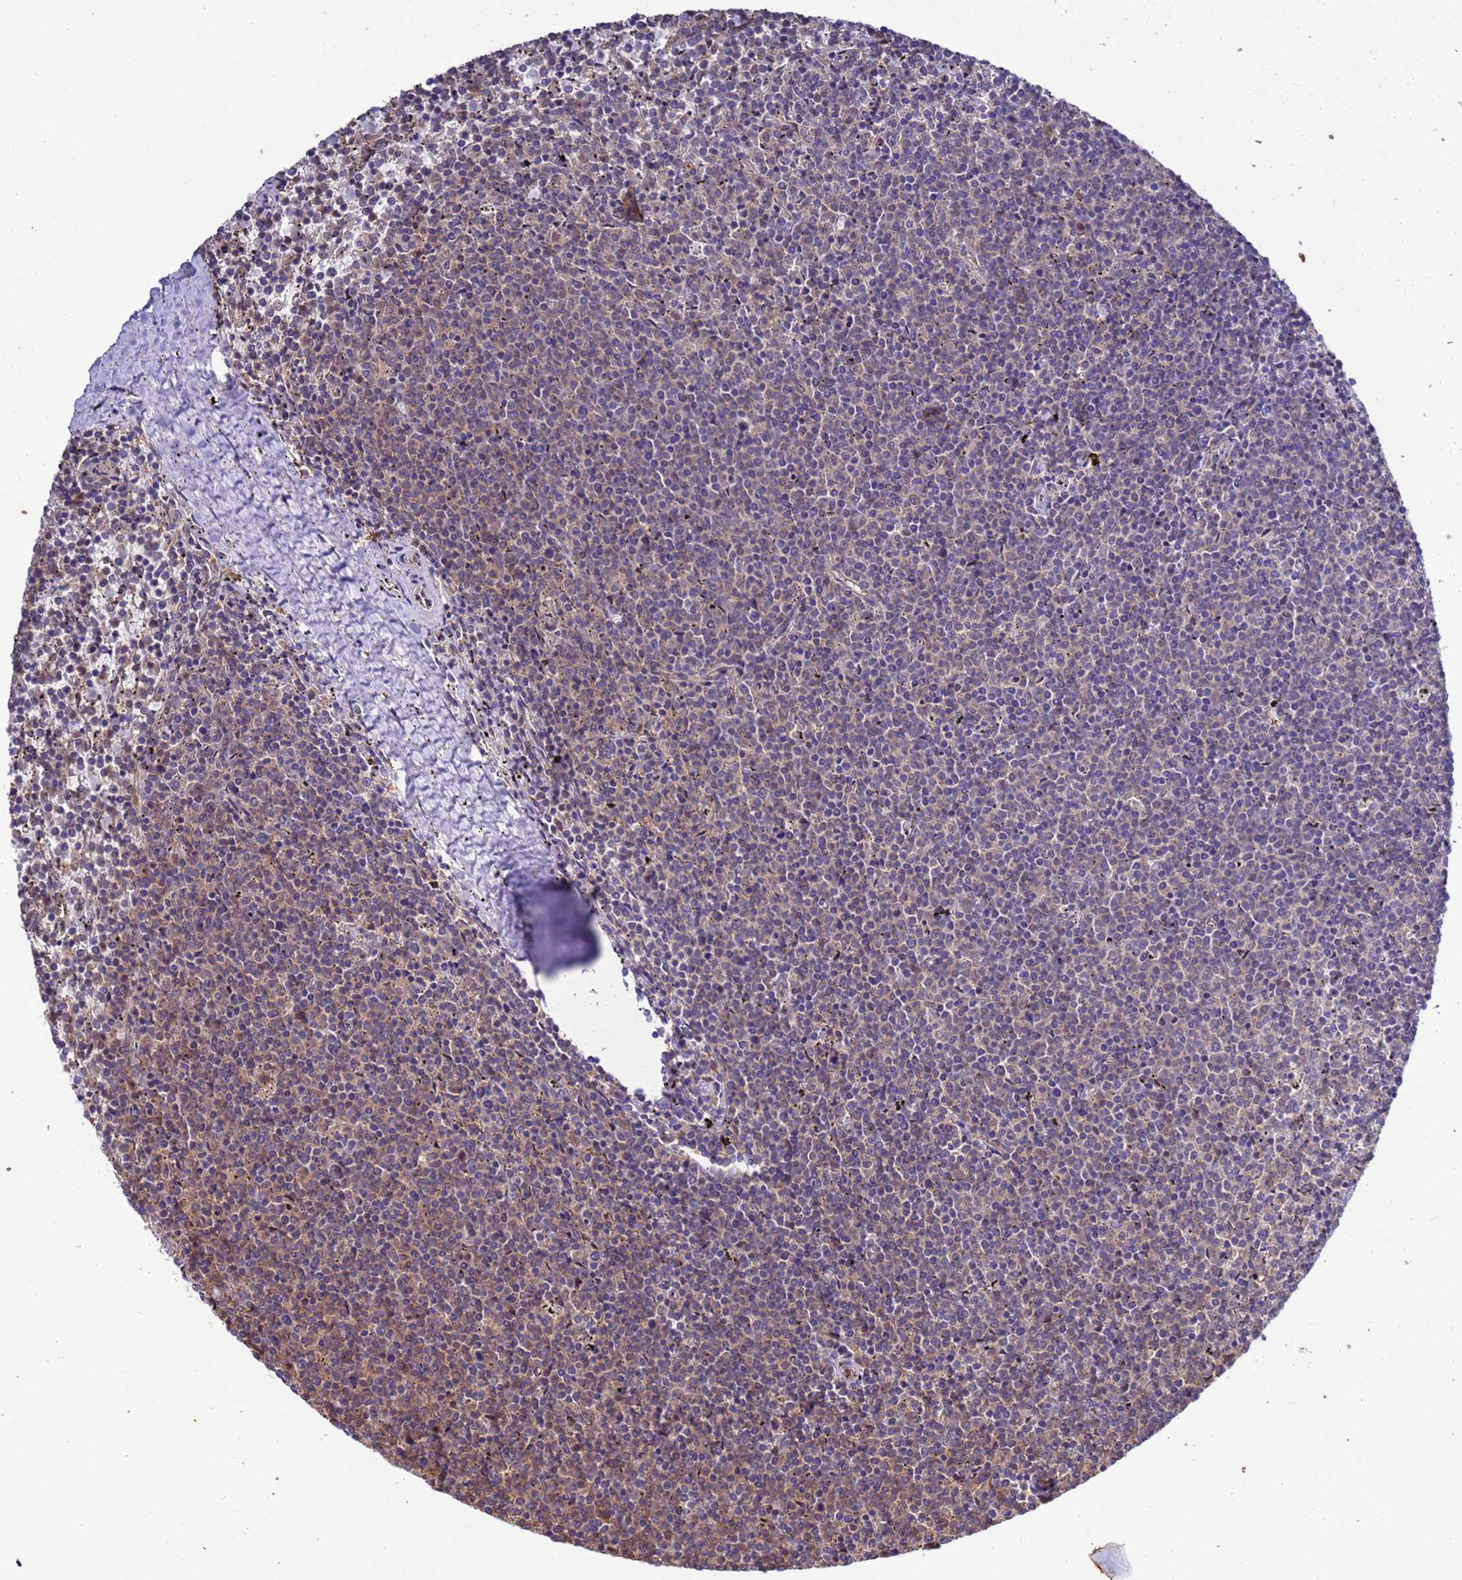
{"staining": {"intensity": "weak", "quantity": "25%-75%", "location": "cytoplasmic/membranous"}, "tissue": "lymphoma", "cell_type": "Tumor cells", "image_type": "cancer", "snomed": [{"axis": "morphology", "description": "Malignant lymphoma, non-Hodgkin's type, Low grade"}, {"axis": "topography", "description": "Spleen"}], "caption": "A brown stain shows weak cytoplasmic/membranous staining of a protein in malignant lymphoma, non-Hodgkin's type (low-grade) tumor cells.", "gene": "ZFP69B", "patient": {"sex": "female", "age": 50}}